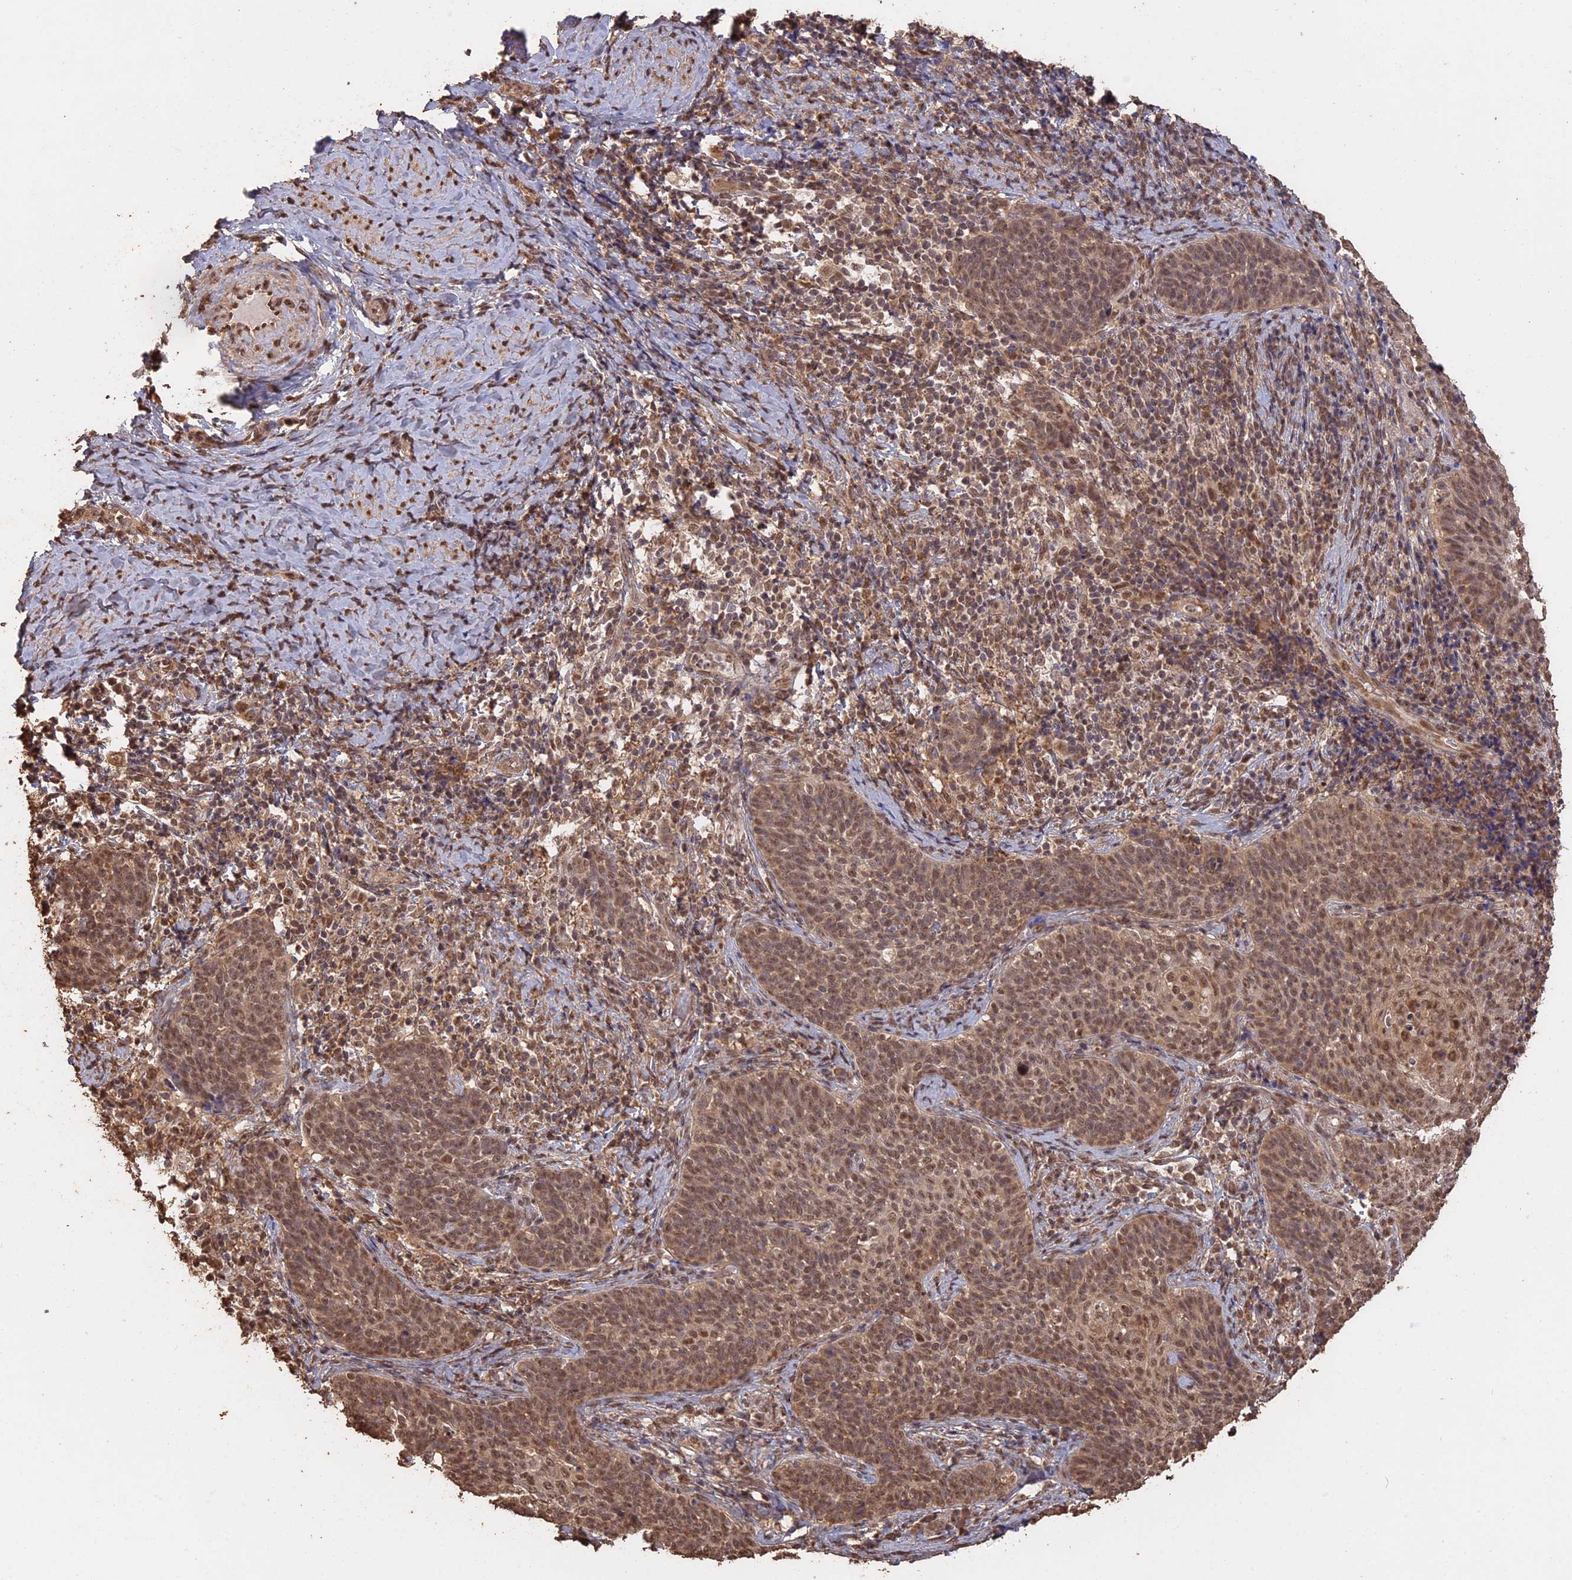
{"staining": {"intensity": "moderate", "quantity": ">75%", "location": "nuclear"}, "tissue": "cervical cancer", "cell_type": "Tumor cells", "image_type": "cancer", "snomed": [{"axis": "morphology", "description": "Normal tissue, NOS"}, {"axis": "morphology", "description": "Squamous cell carcinoma, NOS"}, {"axis": "topography", "description": "Cervix"}], "caption": "Human squamous cell carcinoma (cervical) stained with a protein marker exhibits moderate staining in tumor cells.", "gene": "PSMC6", "patient": {"sex": "female", "age": 39}}